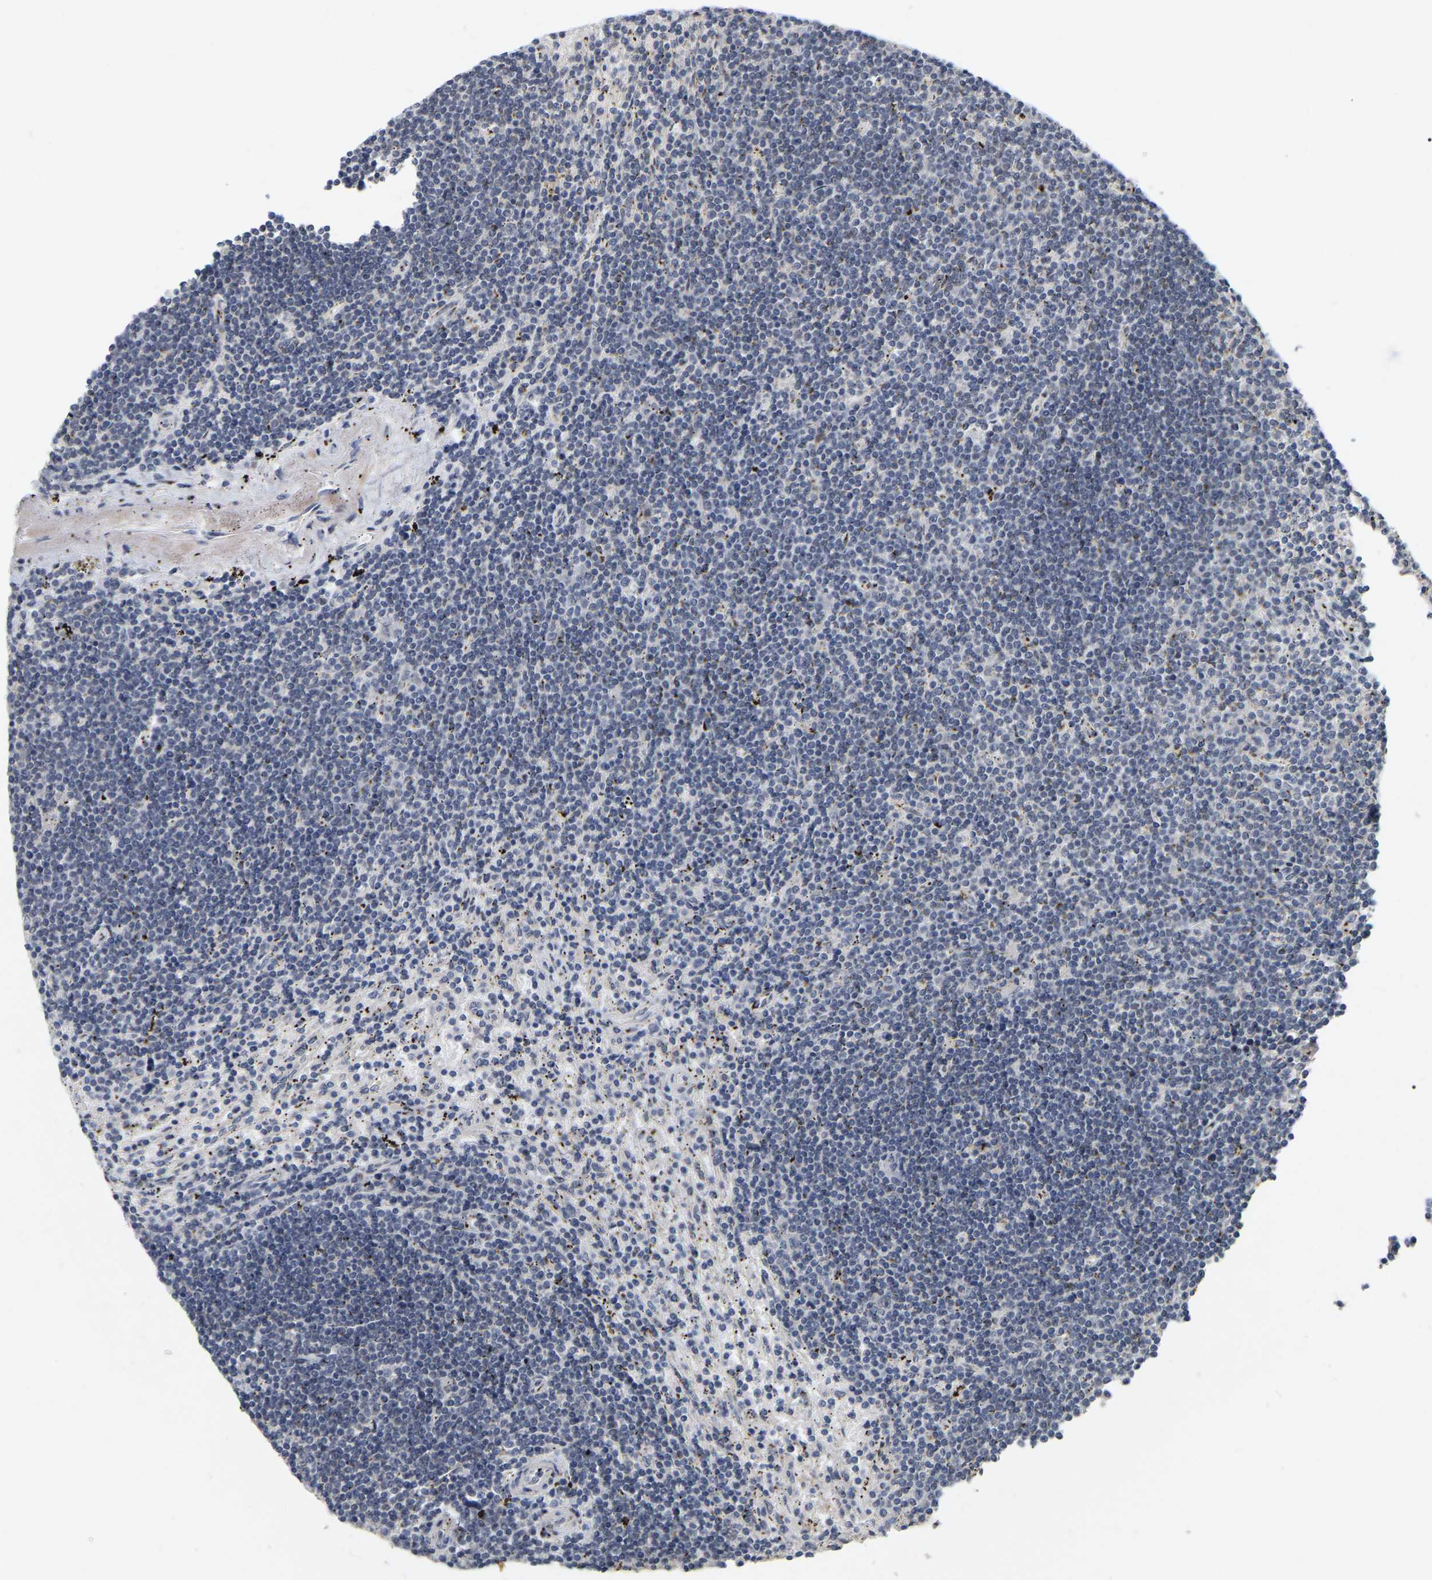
{"staining": {"intensity": "negative", "quantity": "none", "location": "none"}, "tissue": "lymphoma", "cell_type": "Tumor cells", "image_type": "cancer", "snomed": [{"axis": "morphology", "description": "Malignant lymphoma, non-Hodgkin's type, Low grade"}, {"axis": "topography", "description": "Spleen"}], "caption": "Tumor cells show no significant protein positivity in lymphoma. Nuclei are stained in blue.", "gene": "RUVBL1", "patient": {"sex": "male", "age": 76}}